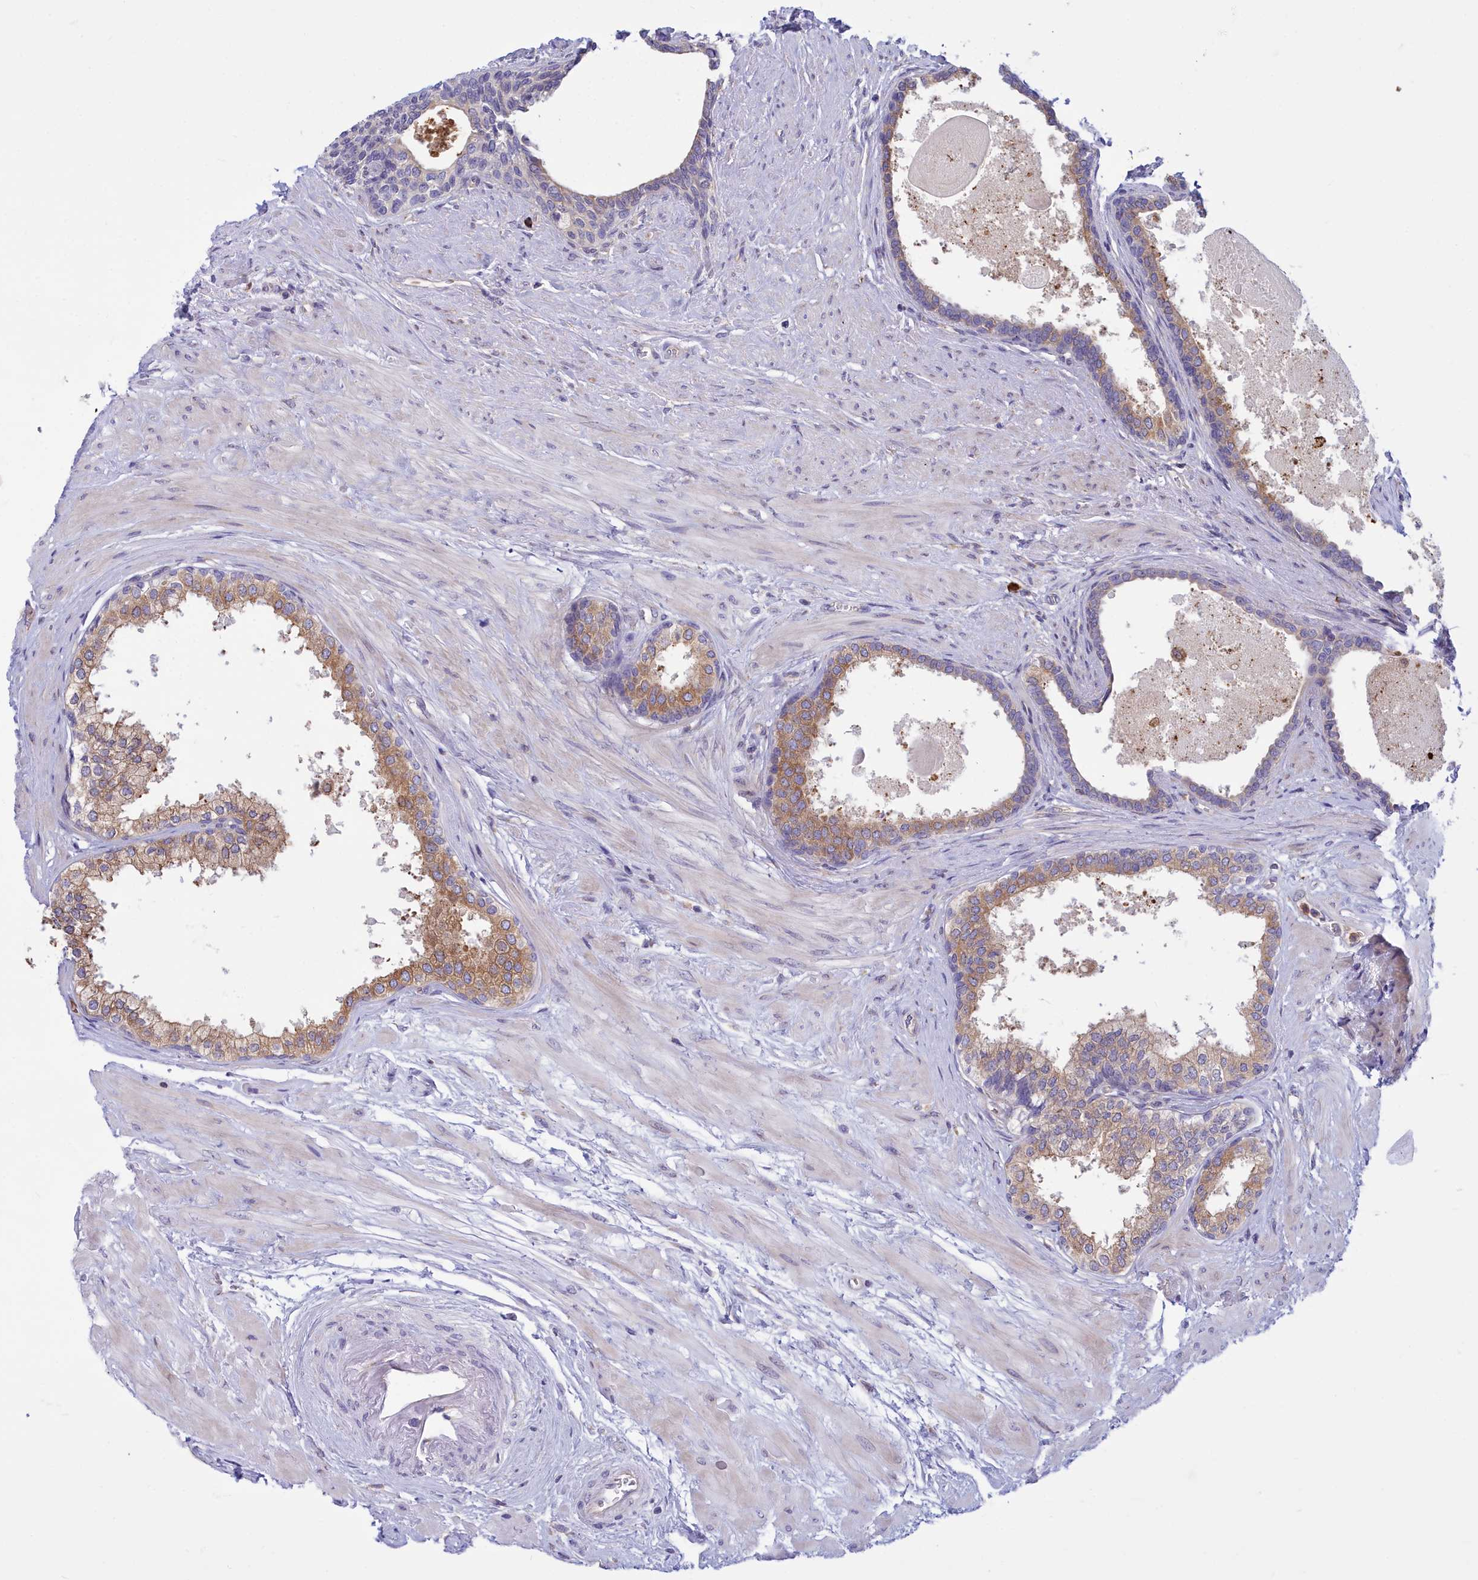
{"staining": {"intensity": "moderate", "quantity": ">75%", "location": "cytoplasmic/membranous"}, "tissue": "prostate", "cell_type": "Glandular cells", "image_type": "normal", "snomed": [{"axis": "morphology", "description": "Normal tissue, NOS"}, {"axis": "topography", "description": "Prostate"}], "caption": "The micrograph reveals immunohistochemical staining of benign prostate. There is moderate cytoplasmic/membranous expression is appreciated in approximately >75% of glandular cells. Nuclei are stained in blue.", "gene": "HM13", "patient": {"sex": "male", "age": 57}}